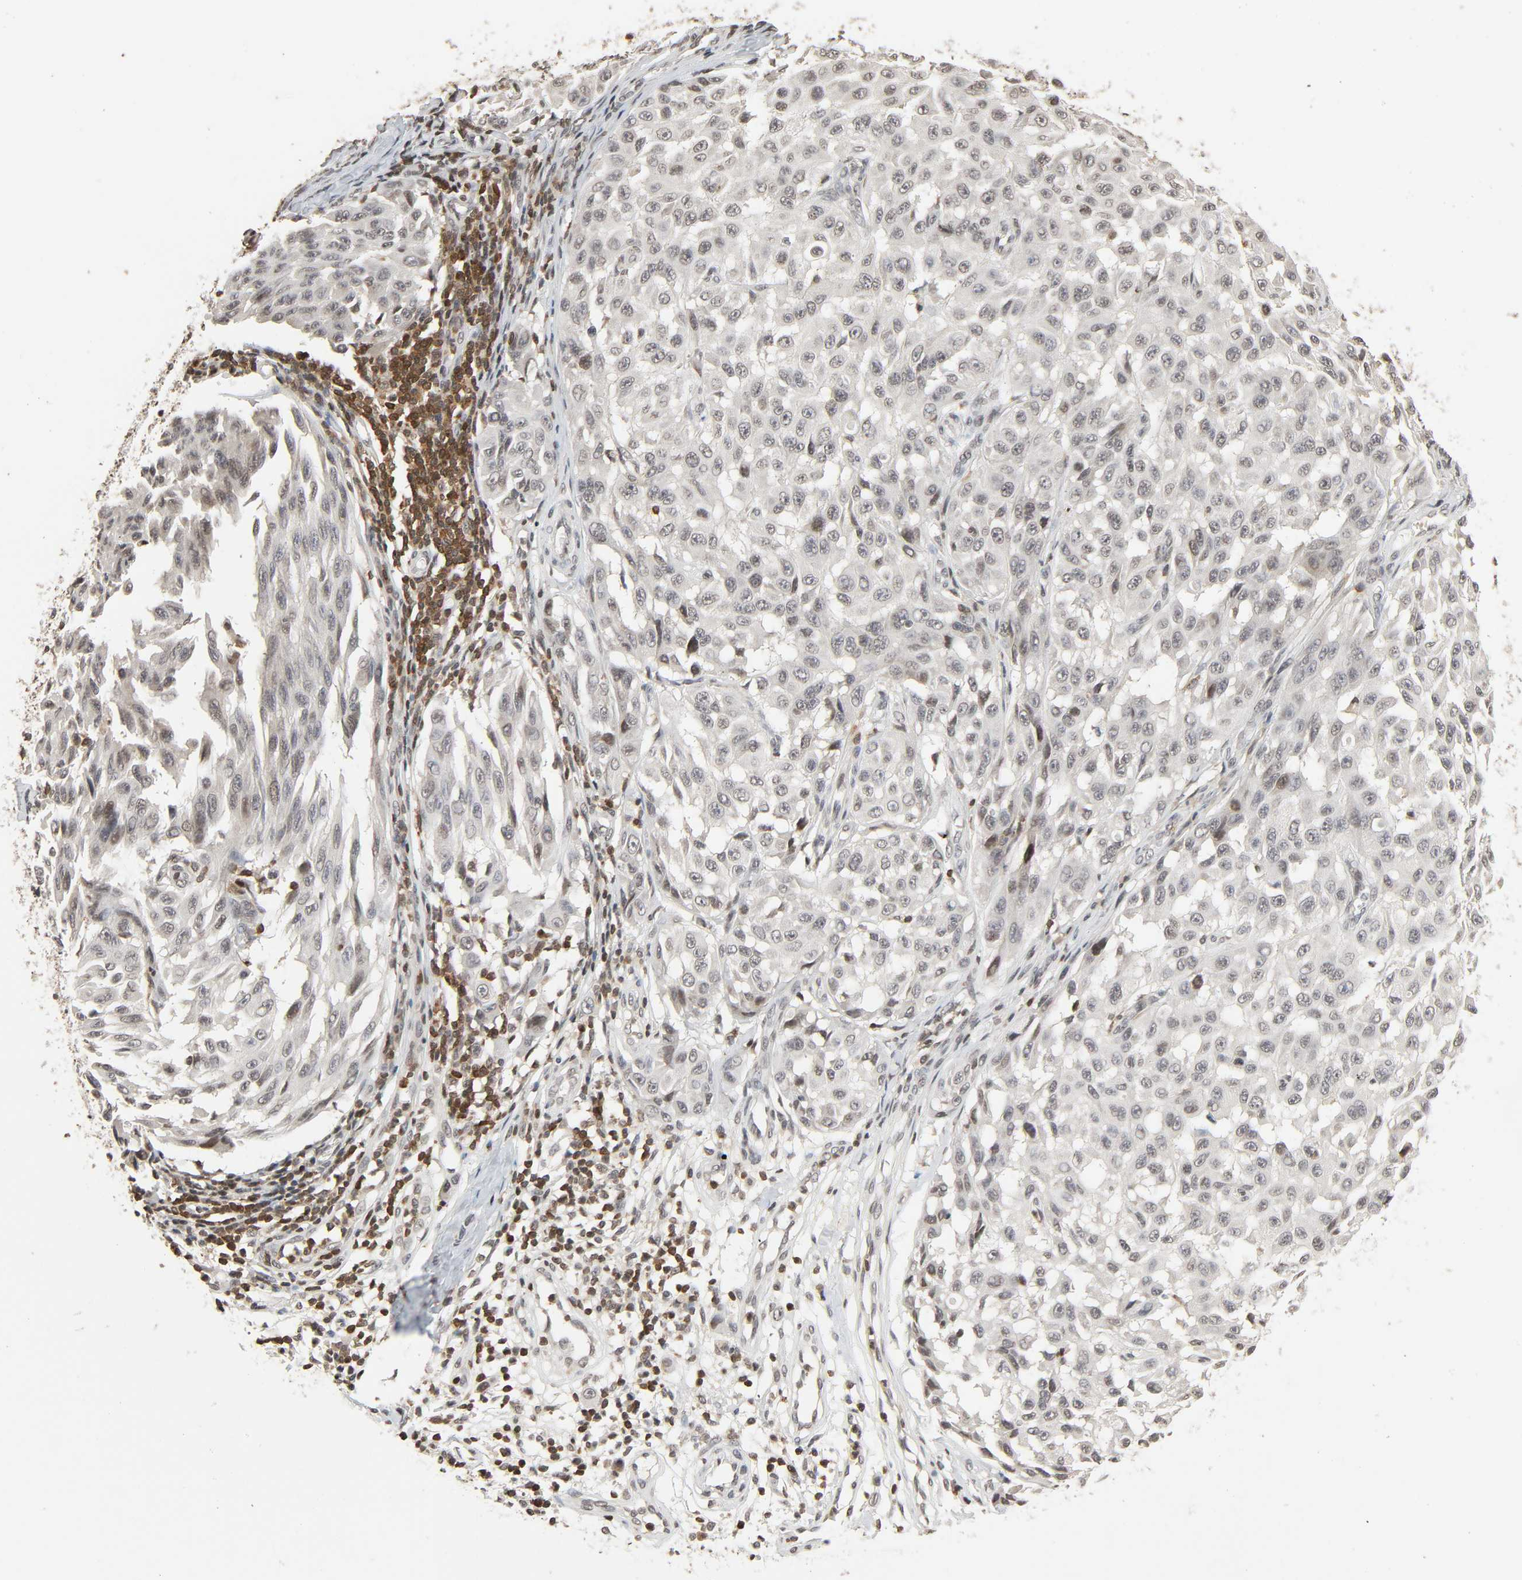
{"staining": {"intensity": "negative", "quantity": "none", "location": "none"}, "tissue": "melanoma", "cell_type": "Tumor cells", "image_type": "cancer", "snomed": [{"axis": "morphology", "description": "Malignant melanoma, NOS"}, {"axis": "topography", "description": "Skin"}], "caption": "This is an immunohistochemistry micrograph of human malignant melanoma. There is no expression in tumor cells.", "gene": "STK4", "patient": {"sex": "male", "age": 30}}